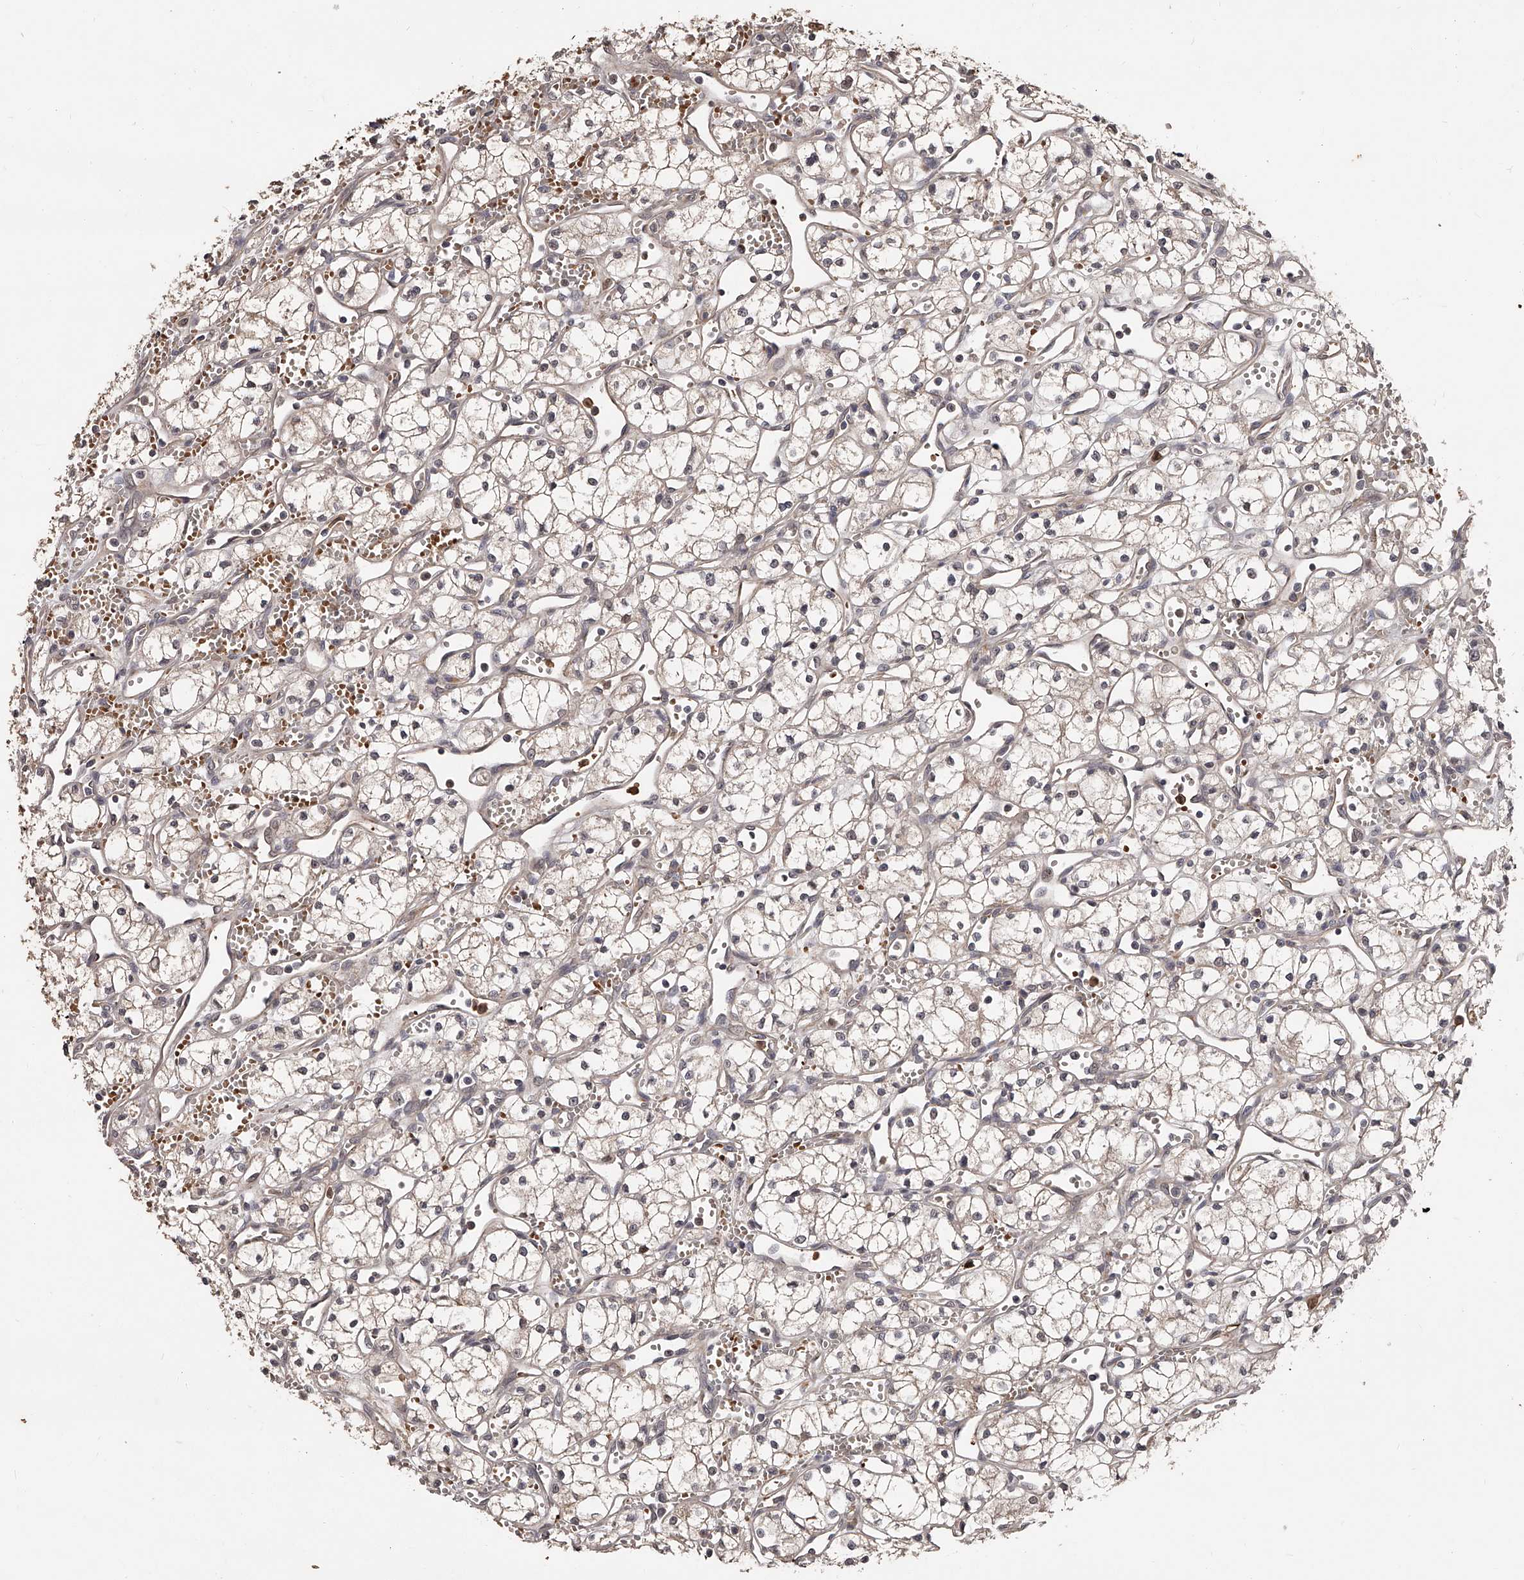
{"staining": {"intensity": "weak", "quantity": ">75%", "location": "cytoplasmic/membranous"}, "tissue": "renal cancer", "cell_type": "Tumor cells", "image_type": "cancer", "snomed": [{"axis": "morphology", "description": "Adenocarcinoma, NOS"}, {"axis": "topography", "description": "Kidney"}], "caption": "This image demonstrates renal cancer (adenocarcinoma) stained with IHC to label a protein in brown. The cytoplasmic/membranous of tumor cells show weak positivity for the protein. Nuclei are counter-stained blue.", "gene": "URGCP", "patient": {"sex": "male", "age": 59}}